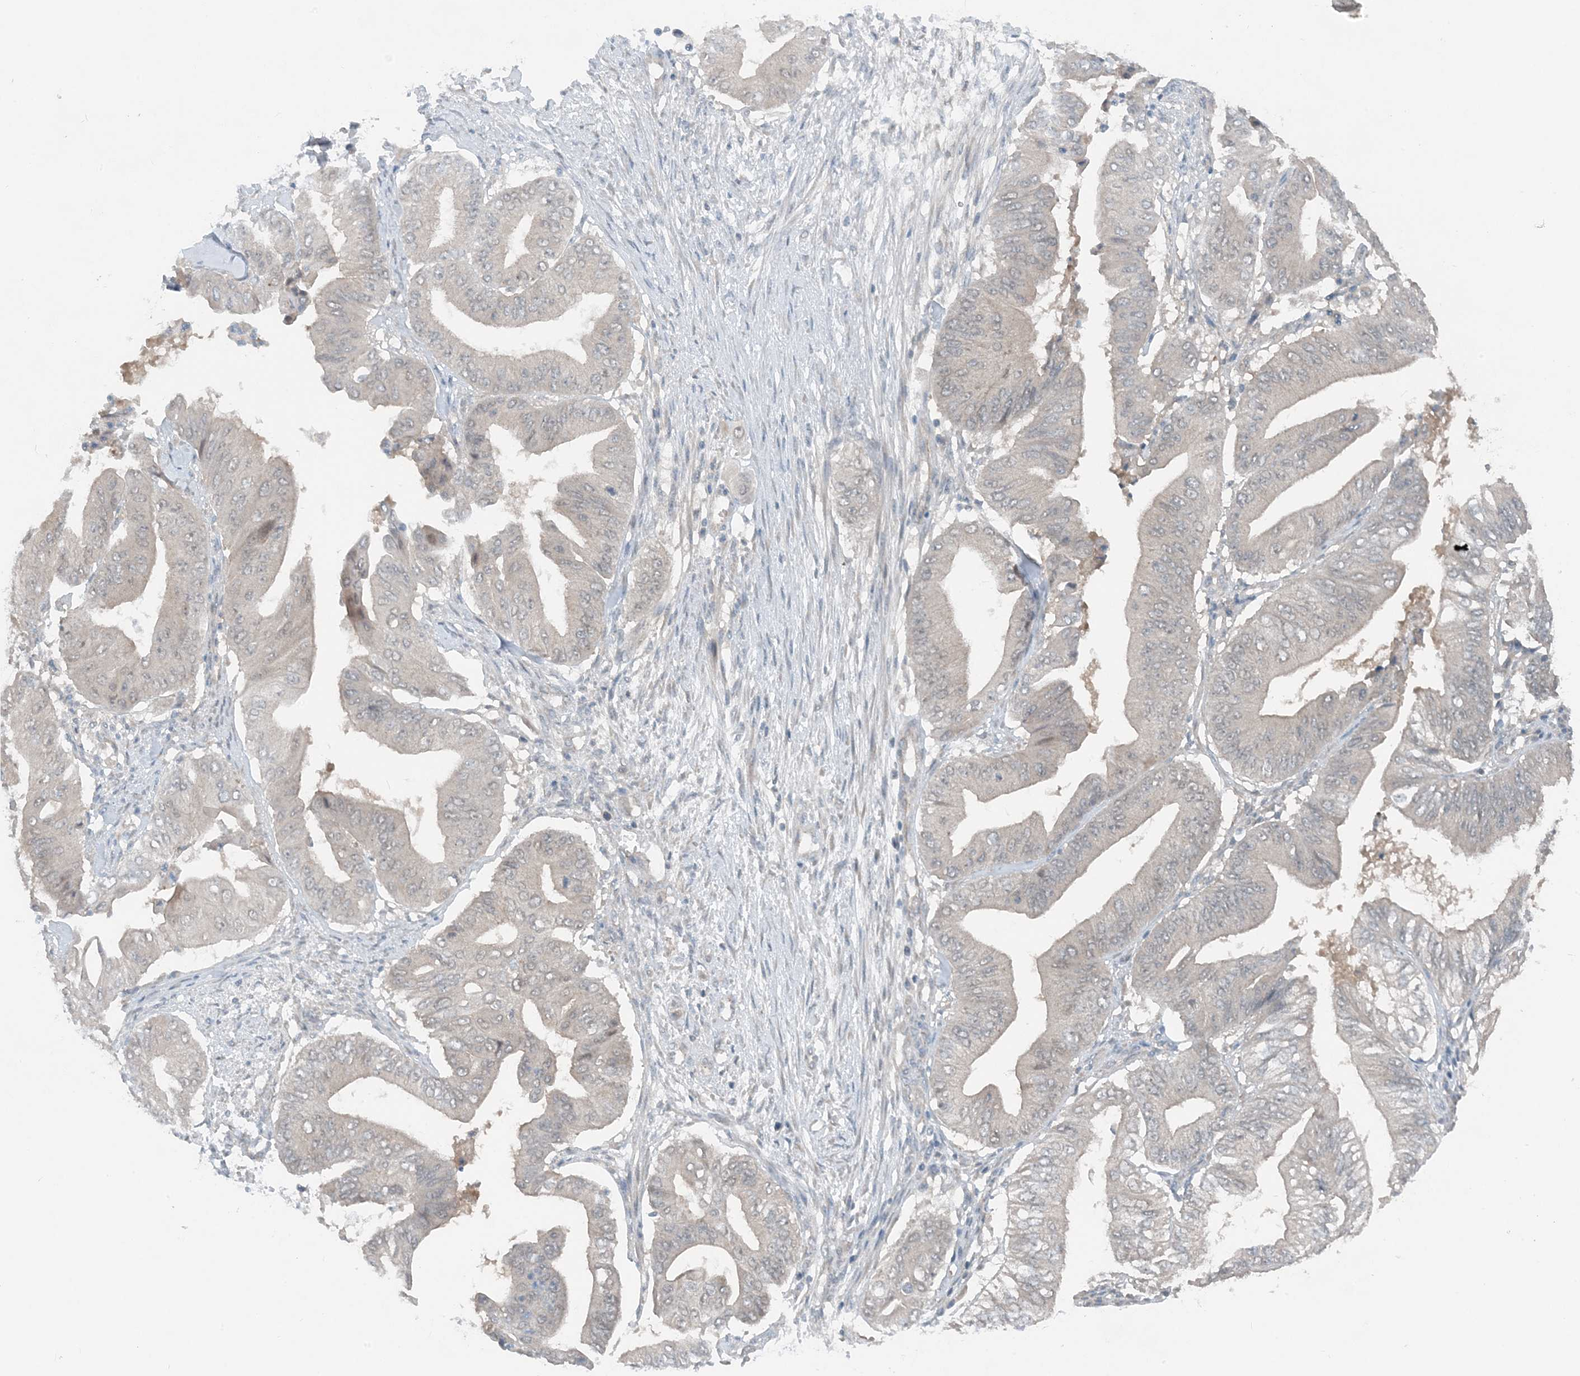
{"staining": {"intensity": "weak", "quantity": "<25%", "location": "cytoplasmic/membranous"}, "tissue": "pancreatic cancer", "cell_type": "Tumor cells", "image_type": "cancer", "snomed": [{"axis": "morphology", "description": "Adenocarcinoma, NOS"}, {"axis": "topography", "description": "Pancreas"}], "caption": "This is an immunohistochemistry photomicrograph of human adenocarcinoma (pancreatic). There is no expression in tumor cells.", "gene": "MITD1", "patient": {"sex": "female", "age": 77}}